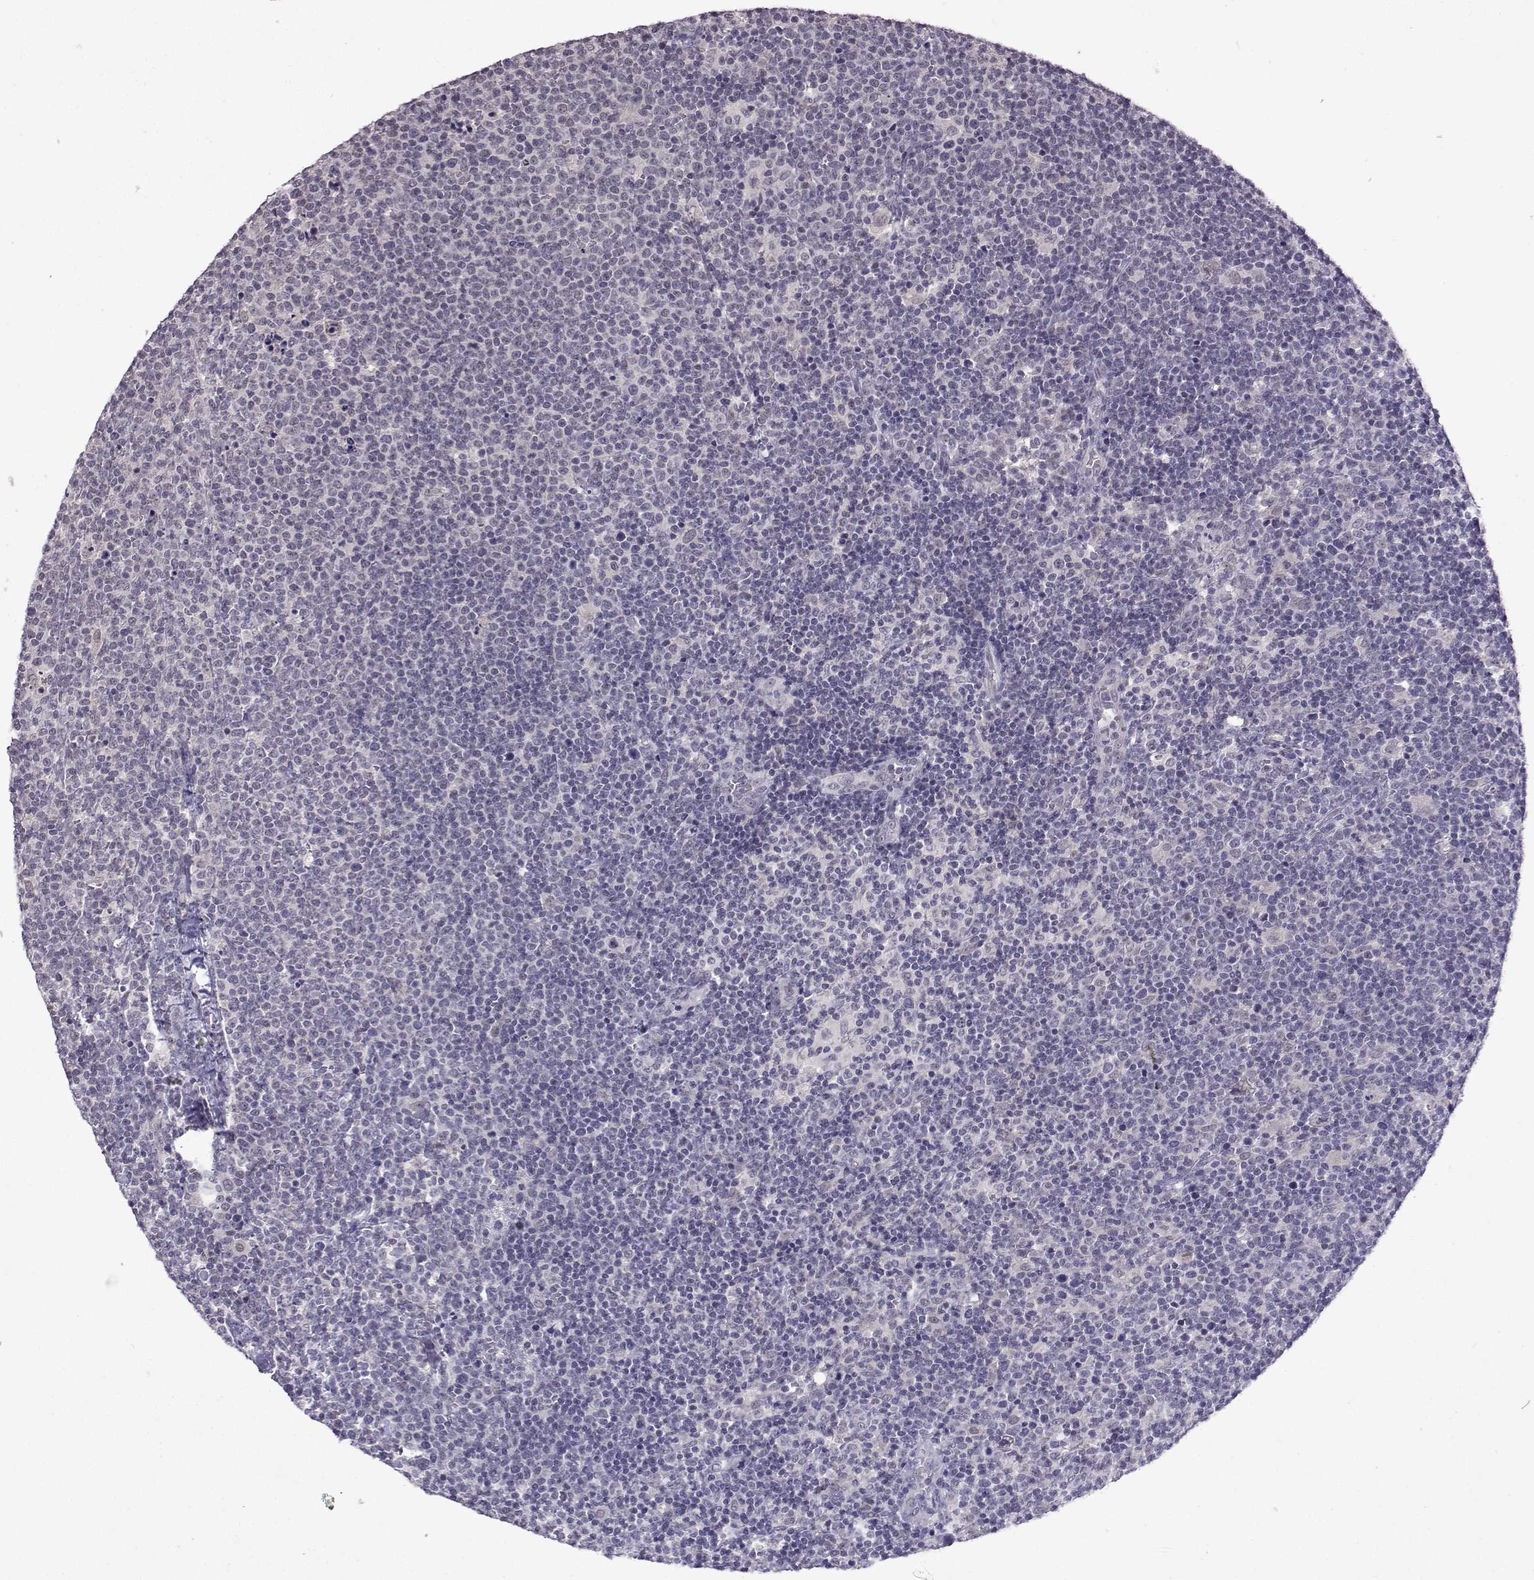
{"staining": {"intensity": "negative", "quantity": "none", "location": "none"}, "tissue": "lymphoma", "cell_type": "Tumor cells", "image_type": "cancer", "snomed": [{"axis": "morphology", "description": "Malignant lymphoma, non-Hodgkin's type, High grade"}, {"axis": "topography", "description": "Lymph node"}], "caption": "Lymphoma was stained to show a protein in brown. There is no significant expression in tumor cells.", "gene": "CCL28", "patient": {"sex": "male", "age": 61}}